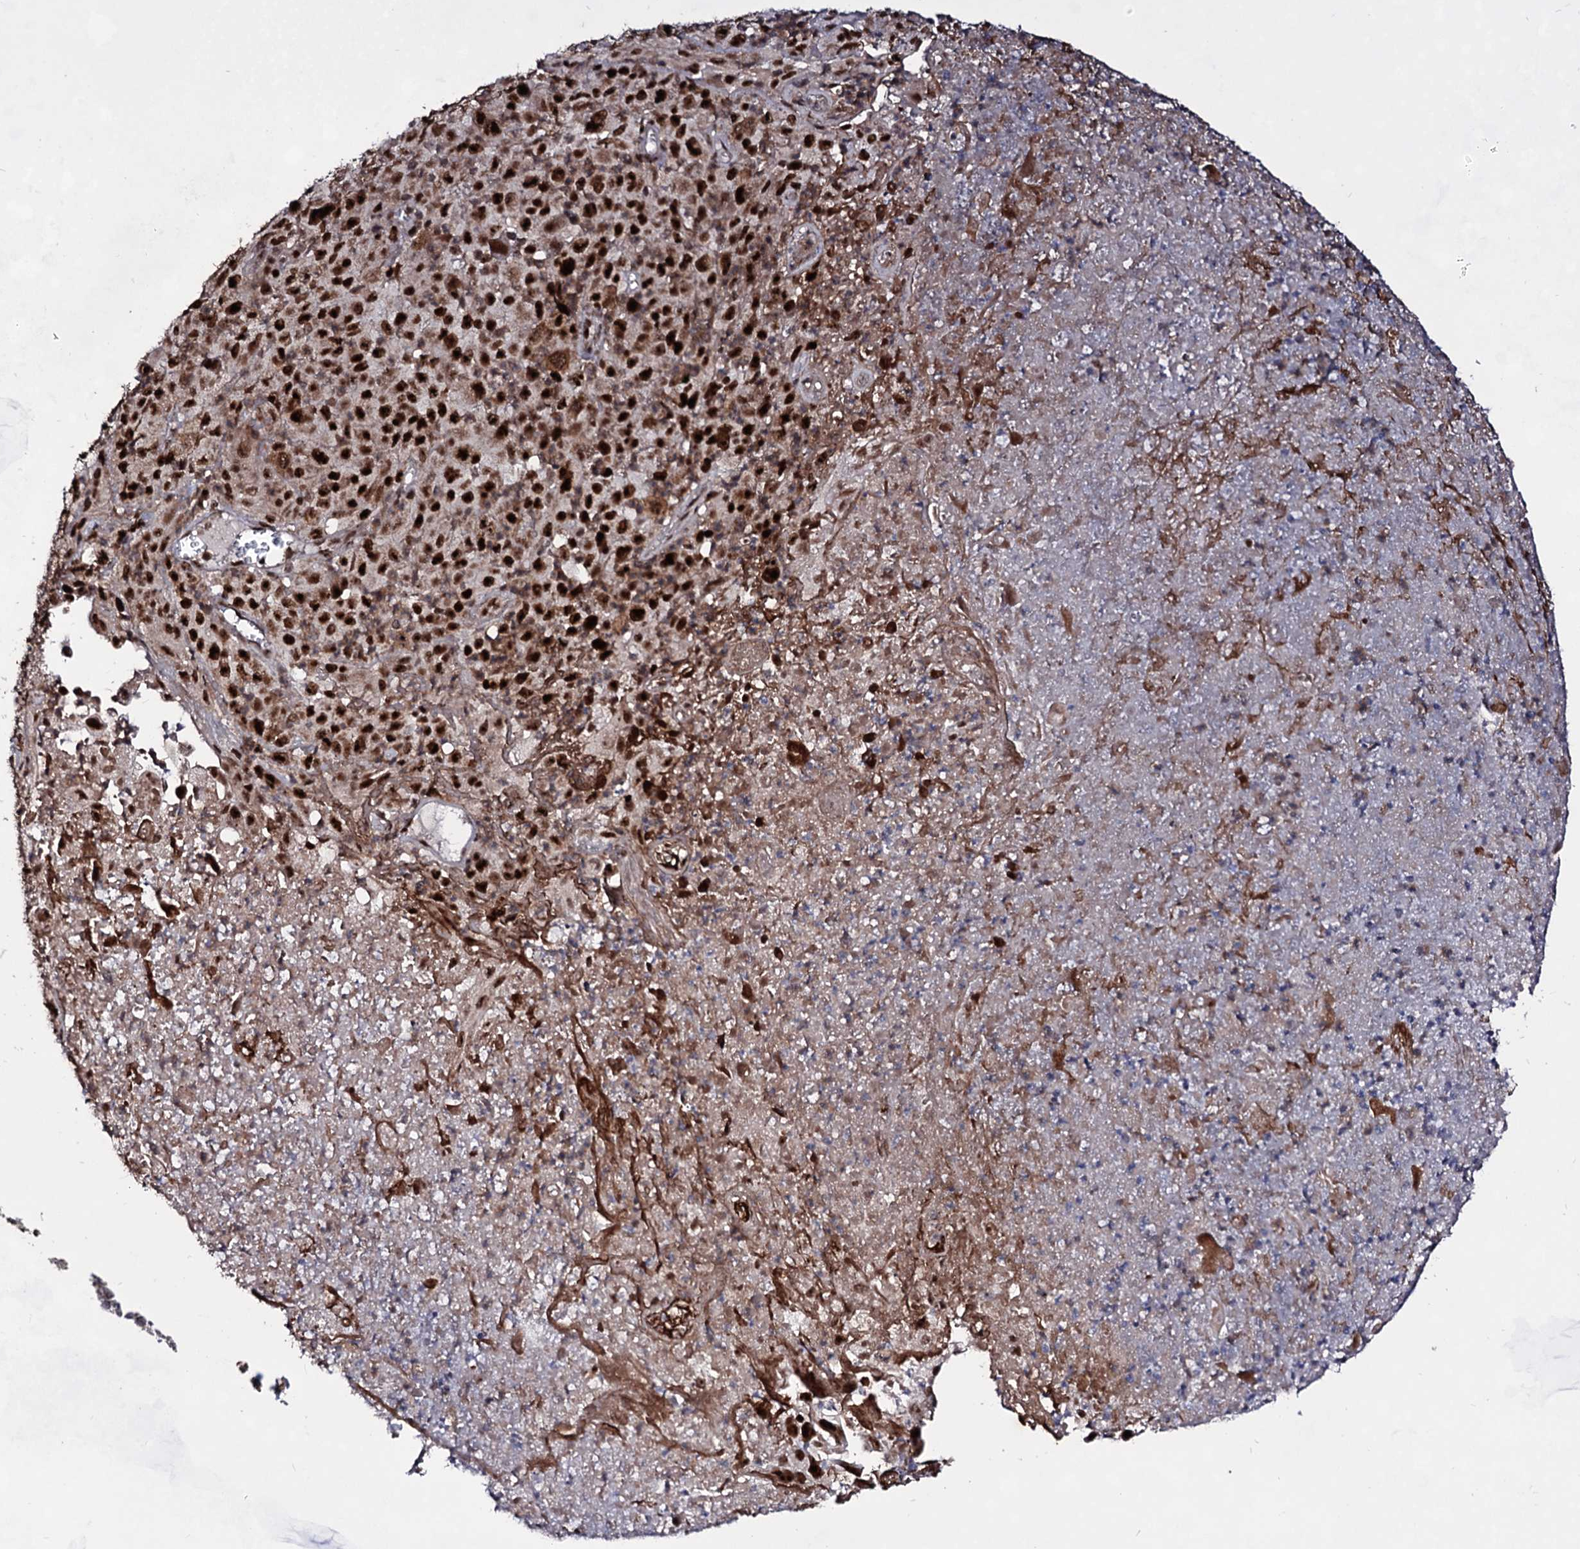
{"staining": {"intensity": "strong", "quantity": ">75%", "location": "nuclear"}, "tissue": "melanoma", "cell_type": "Tumor cells", "image_type": "cancer", "snomed": [{"axis": "morphology", "description": "Malignant melanoma, Metastatic site"}, {"axis": "topography", "description": "Brain"}], "caption": "Immunohistochemistry image of malignant melanoma (metastatic site) stained for a protein (brown), which displays high levels of strong nuclear staining in about >75% of tumor cells.", "gene": "EXOSC10", "patient": {"sex": "female", "age": 53}}